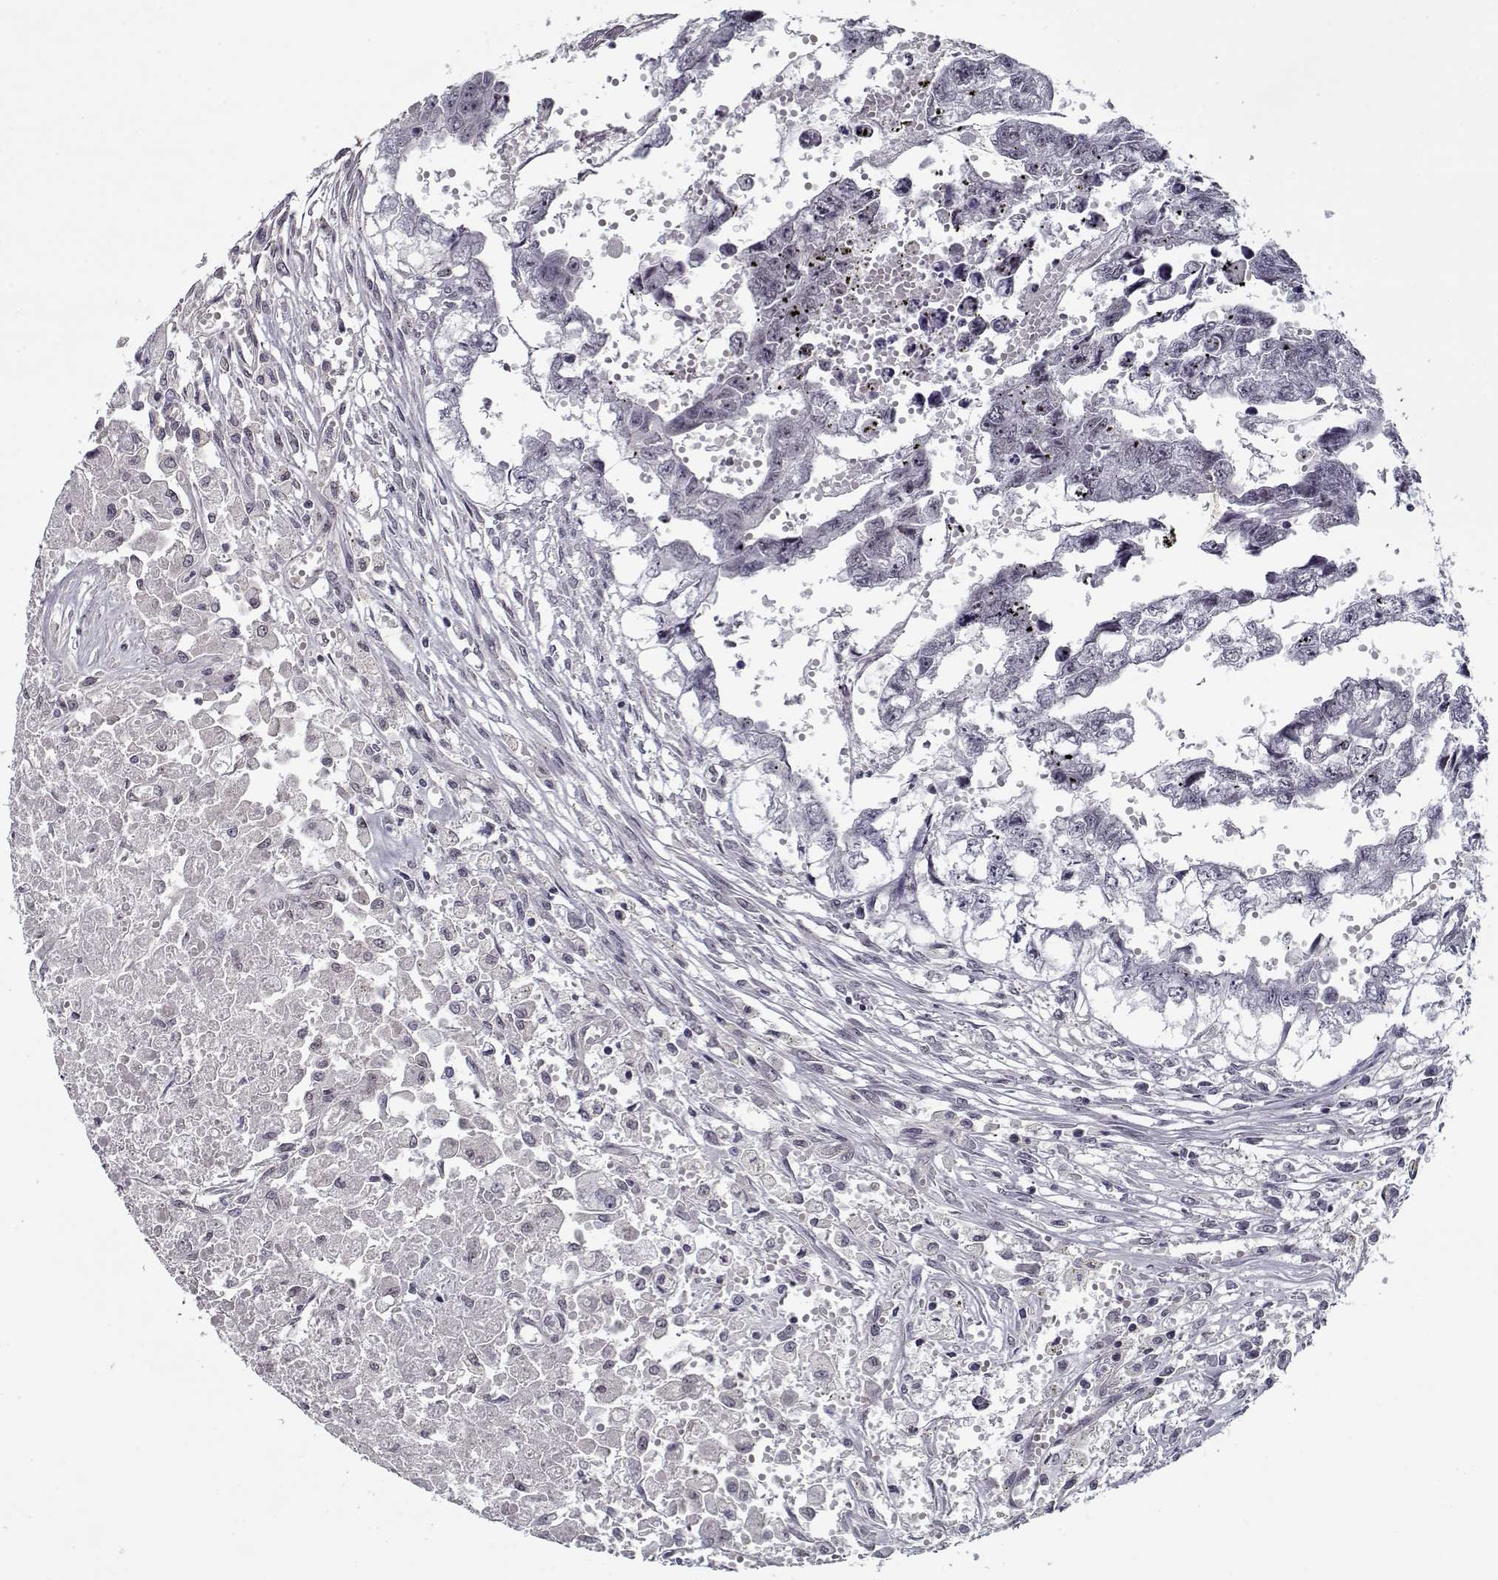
{"staining": {"intensity": "negative", "quantity": "none", "location": "none"}, "tissue": "testis cancer", "cell_type": "Tumor cells", "image_type": "cancer", "snomed": [{"axis": "morphology", "description": "Carcinoma, Embryonal, NOS"}, {"axis": "morphology", "description": "Teratoma, malignant, NOS"}, {"axis": "topography", "description": "Testis"}], "caption": "IHC image of human testis cancer stained for a protein (brown), which displays no staining in tumor cells.", "gene": "TESPA1", "patient": {"sex": "male", "age": 44}}